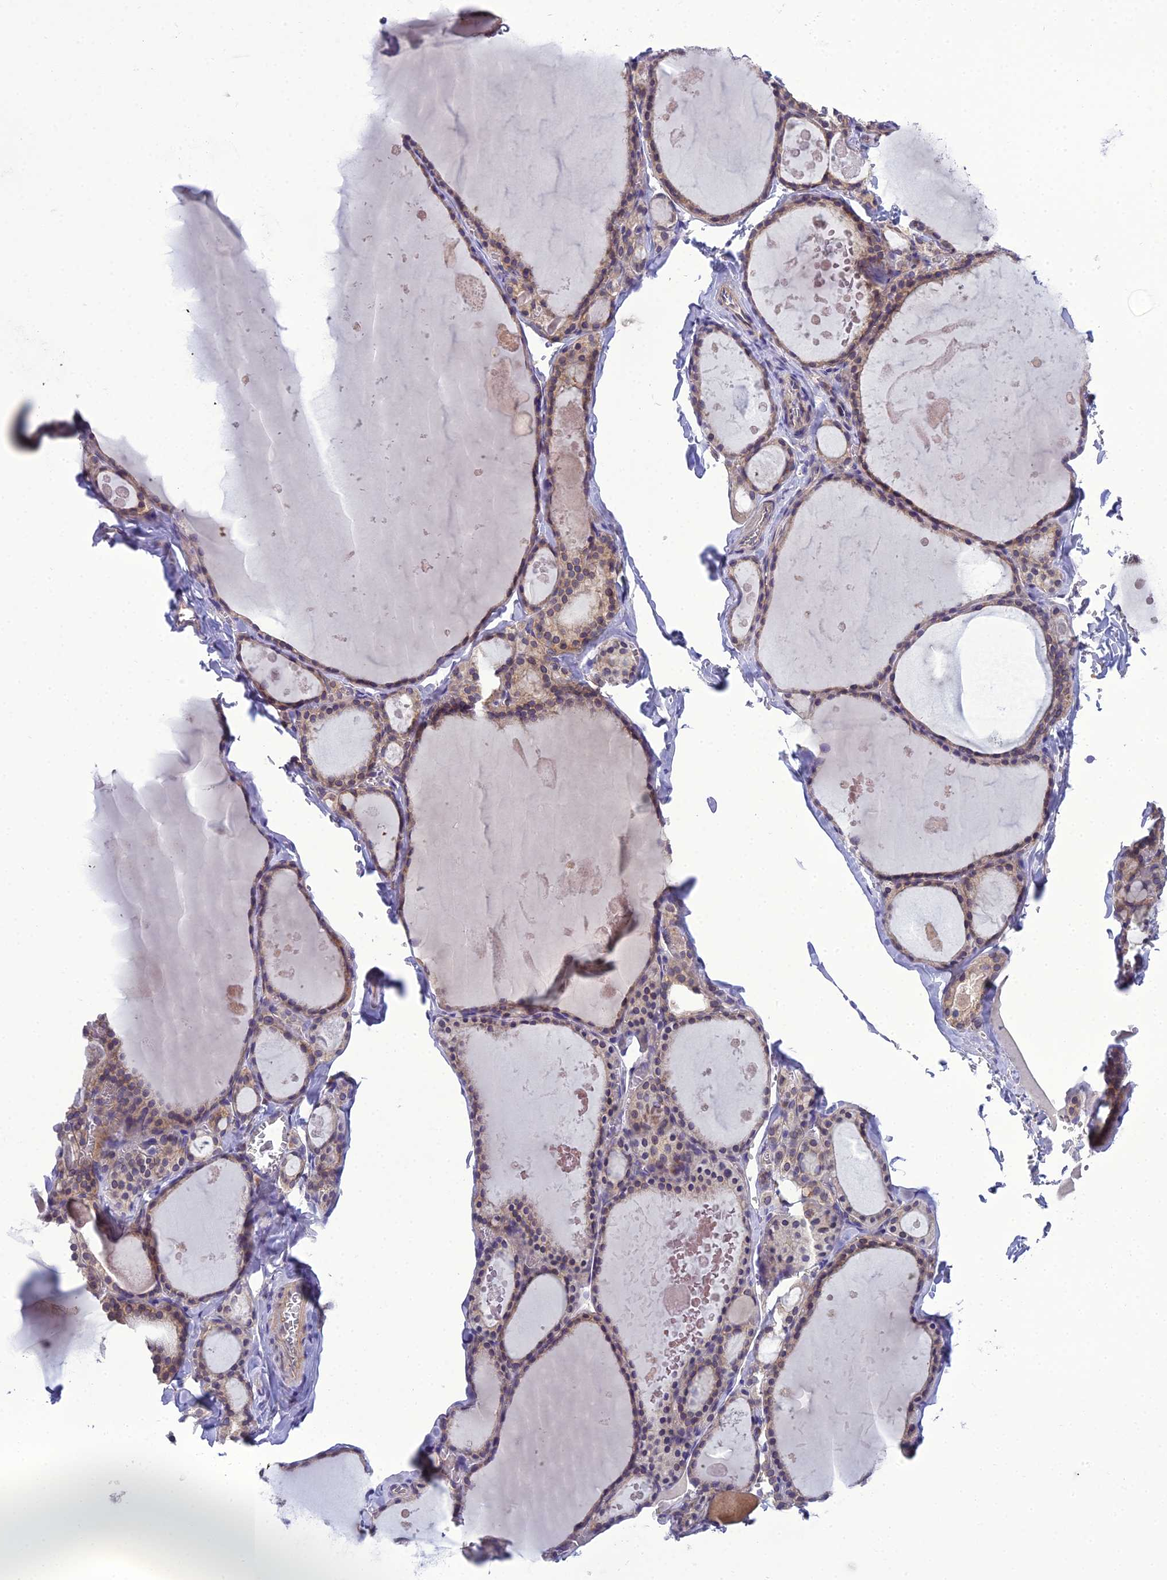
{"staining": {"intensity": "moderate", "quantity": "25%-75%", "location": "cytoplasmic/membranous"}, "tissue": "thyroid gland", "cell_type": "Glandular cells", "image_type": "normal", "snomed": [{"axis": "morphology", "description": "Normal tissue, NOS"}, {"axis": "topography", "description": "Thyroid gland"}], "caption": "Thyroid gland was stained to show a protein in brown. There is medium levels of moderate cytoplasmic/membranous positivity in about 25%-75% of glandular cells. (DAB (3,3'-diaminobenzidine) IHC, brown staining for protein, blue staining for nuclei).", "gene": "GOLPH3", "patient": {"sex": "male", "age": 56}}